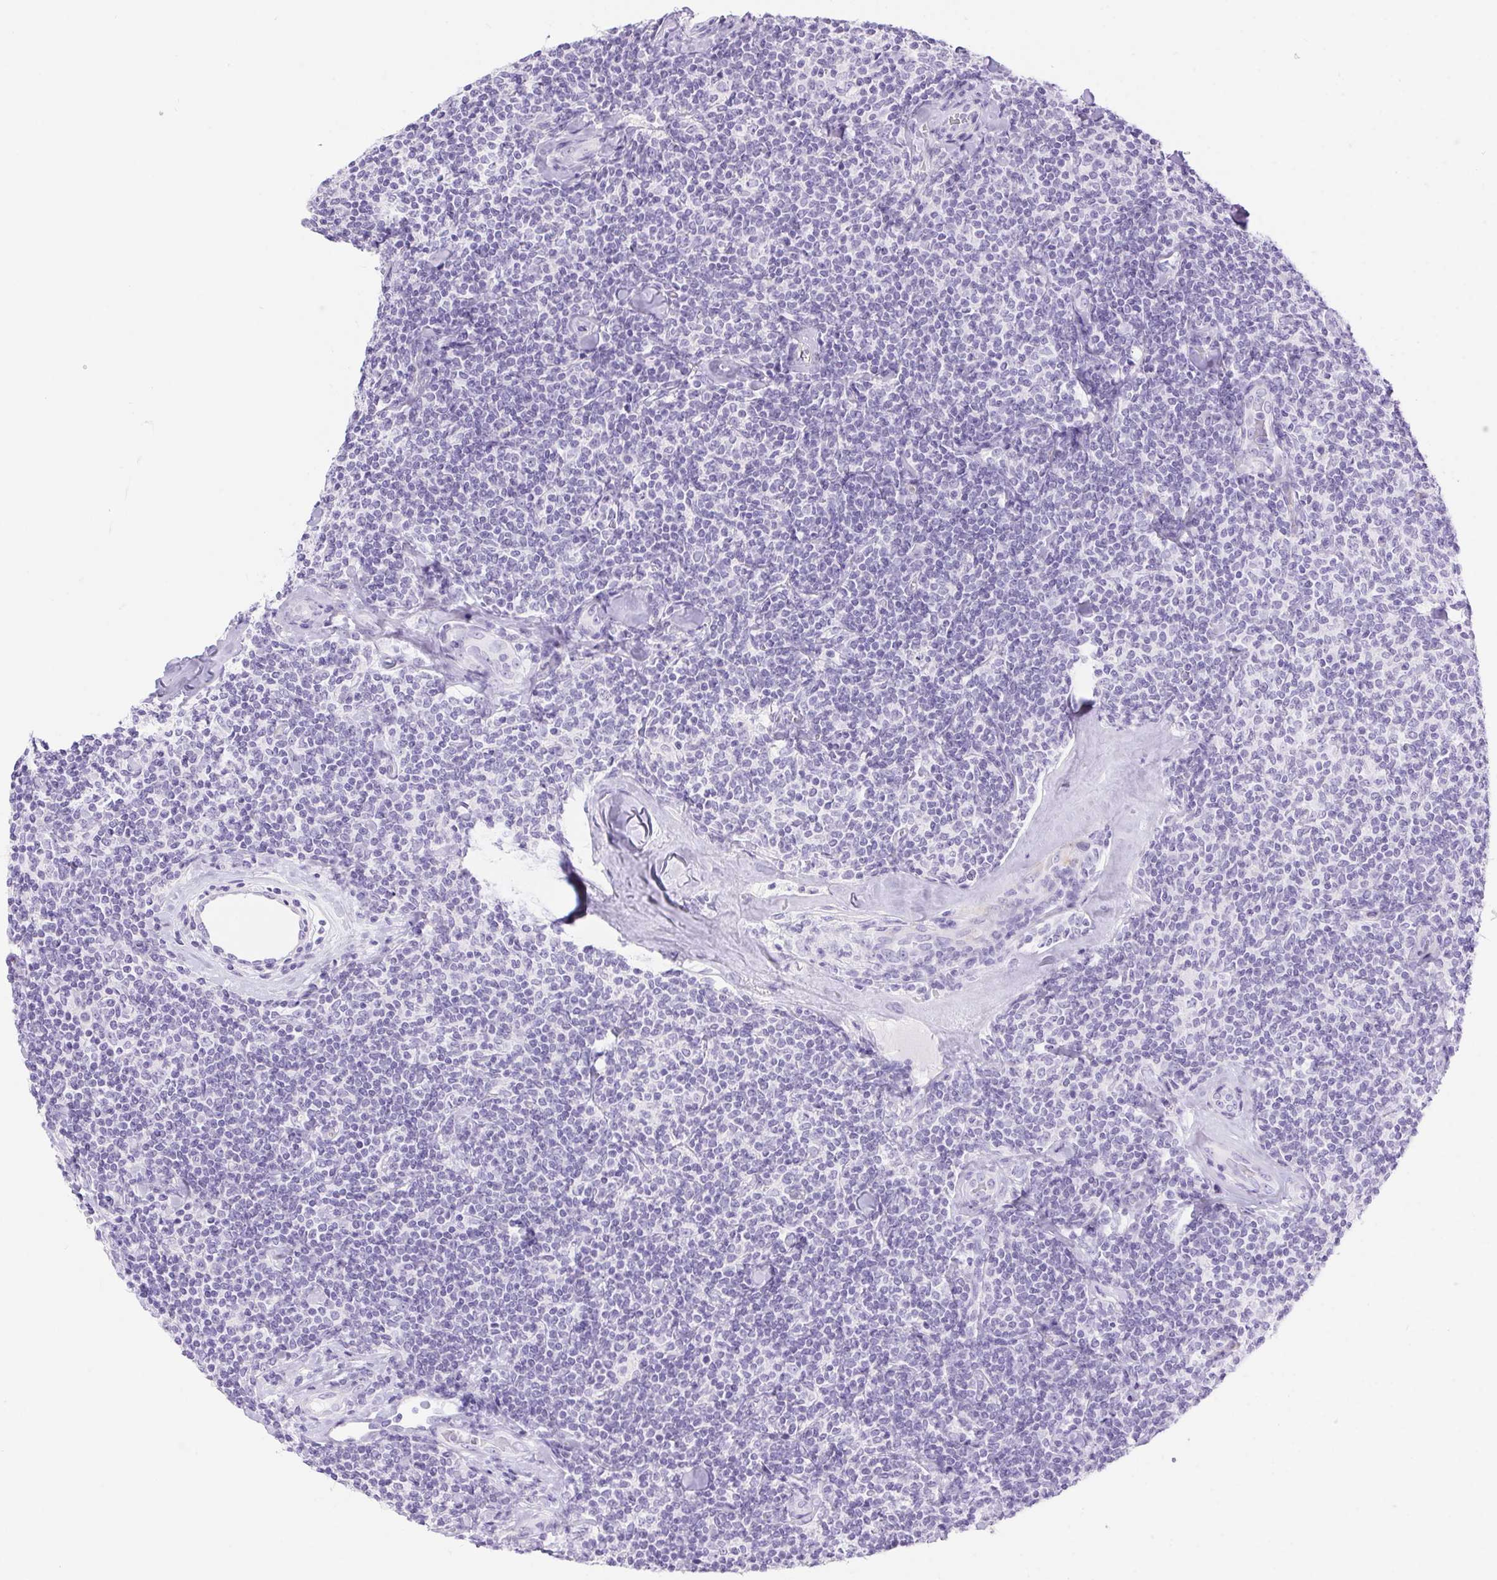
{"staining": {"intensity": "negative", "quantity": "none", "location": "none"}, "tissue": "lymphoma", "cell_type": "Tumor cells", "image_type": "cancer", "snomed": [{"axis": "morphology", "description": "Malignant lymphoma, non-Hodgkin's type, Low grade"}, {"axis": "topography", "description": "Lymph node"}], "caption": "IHC histopathology image of malignant lymphoma, non-Hodgkin's type (low-grade) stained for a protein (brown), which demonstrates no positivity in tumor cells.", "gene": "ERP27", "patient": {"sex": "female", "age": 56}}